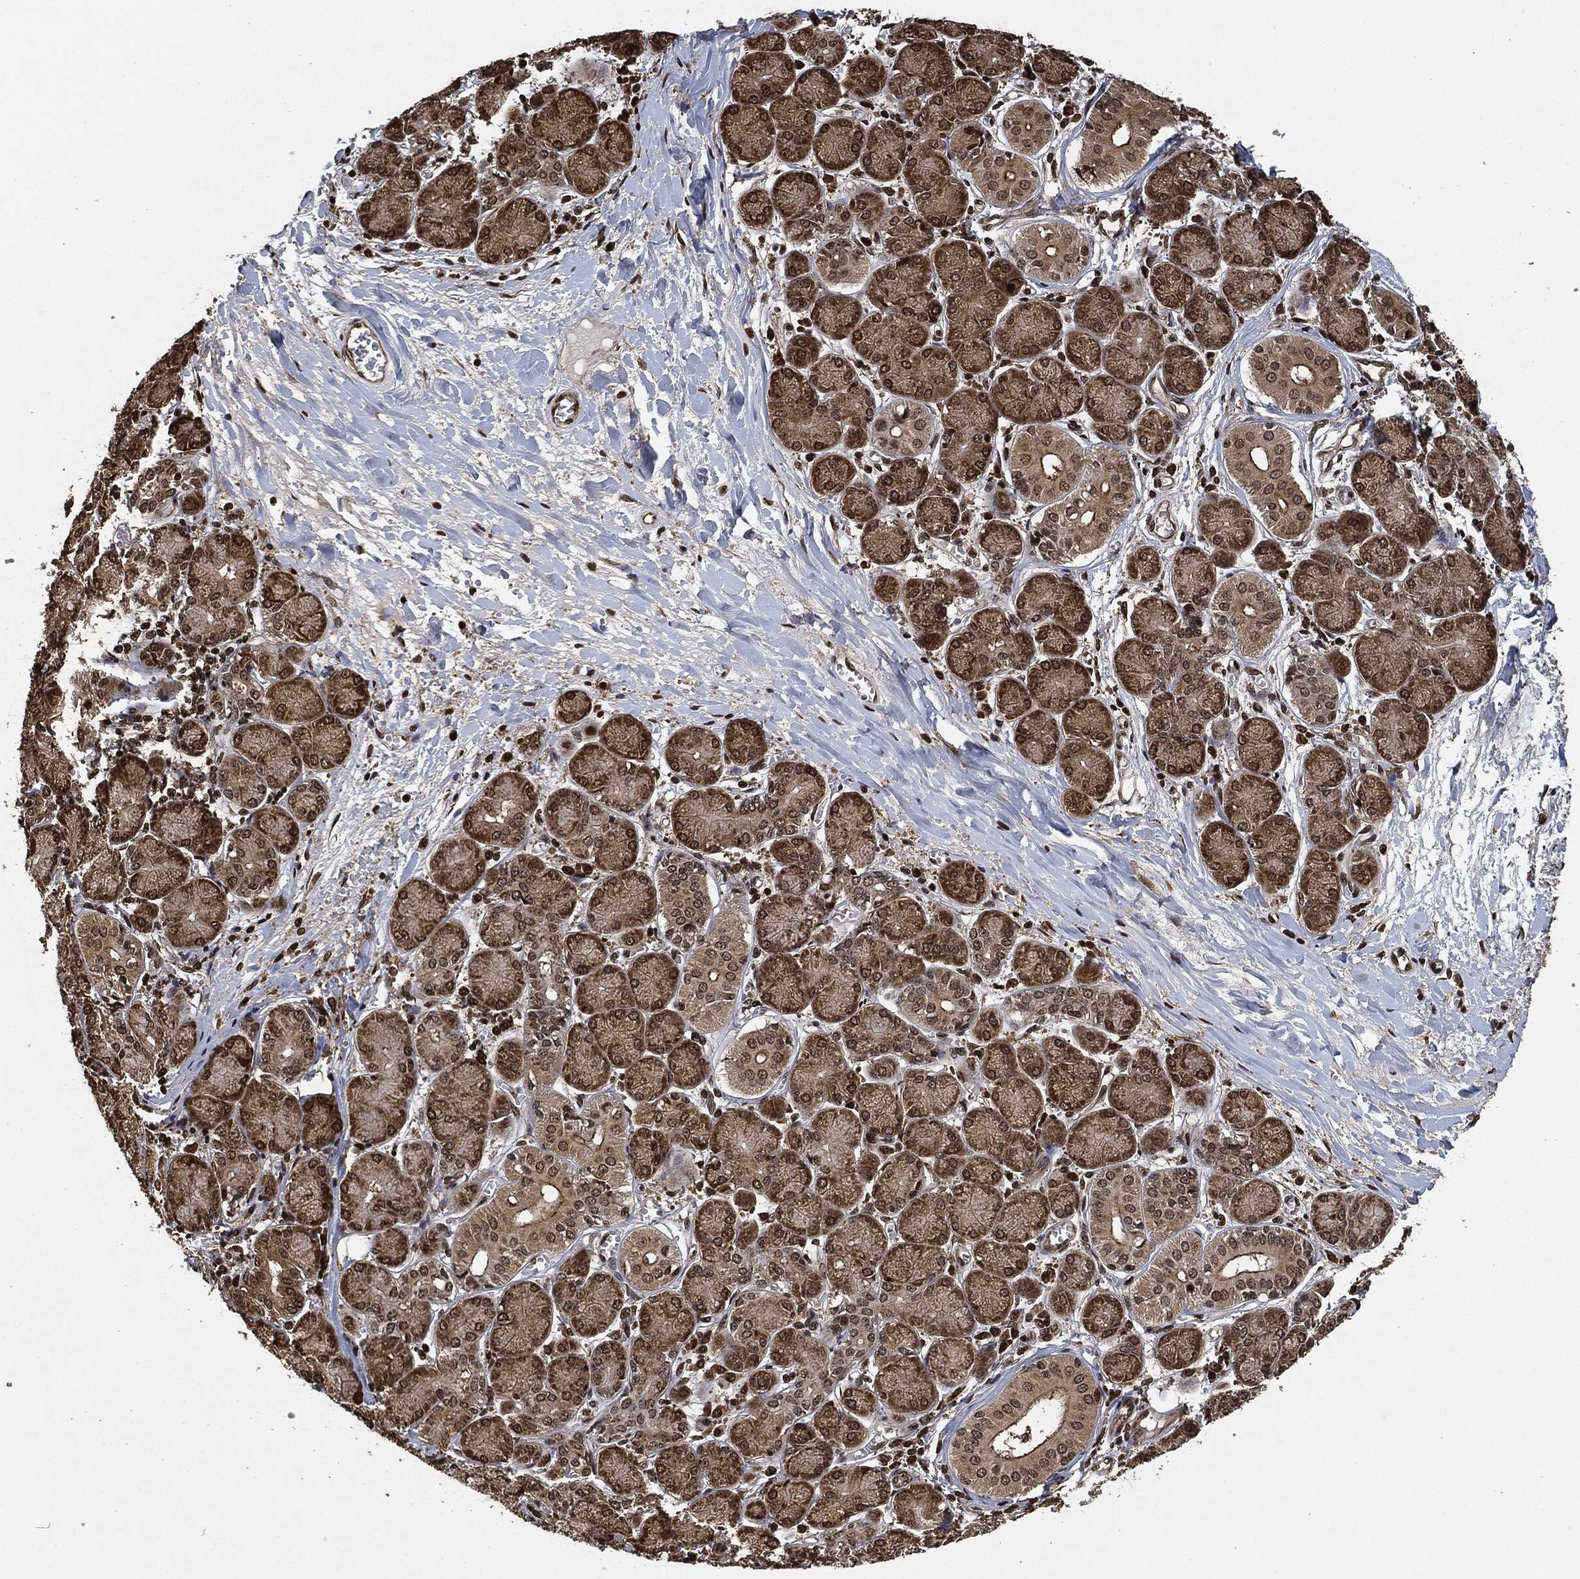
{"staining": {"intensity": "moderate", "quantity": ">75%", "location": "cytoplasmic/membranous,nuclear"}, "tissue": "salivary gland", "cell_type": "Glandular cells", "image_type": "normal", "snomed": [{"axis": "morphology", "description": "Normal tissue, NOS"}, {"axis": "topography", "description": "Salivary gland"}, {"axis": "topography", "description": "Peripheral nerve tissue"}], "caption": "Salivary gland stained with immunohistochemistry (IHC) reveals moderate cytoplasmic/membranous,nuclear positivity in about >75% of glandular cells.", "gene": "PDK1", "patient": {"sex": "female", "age": 24}}